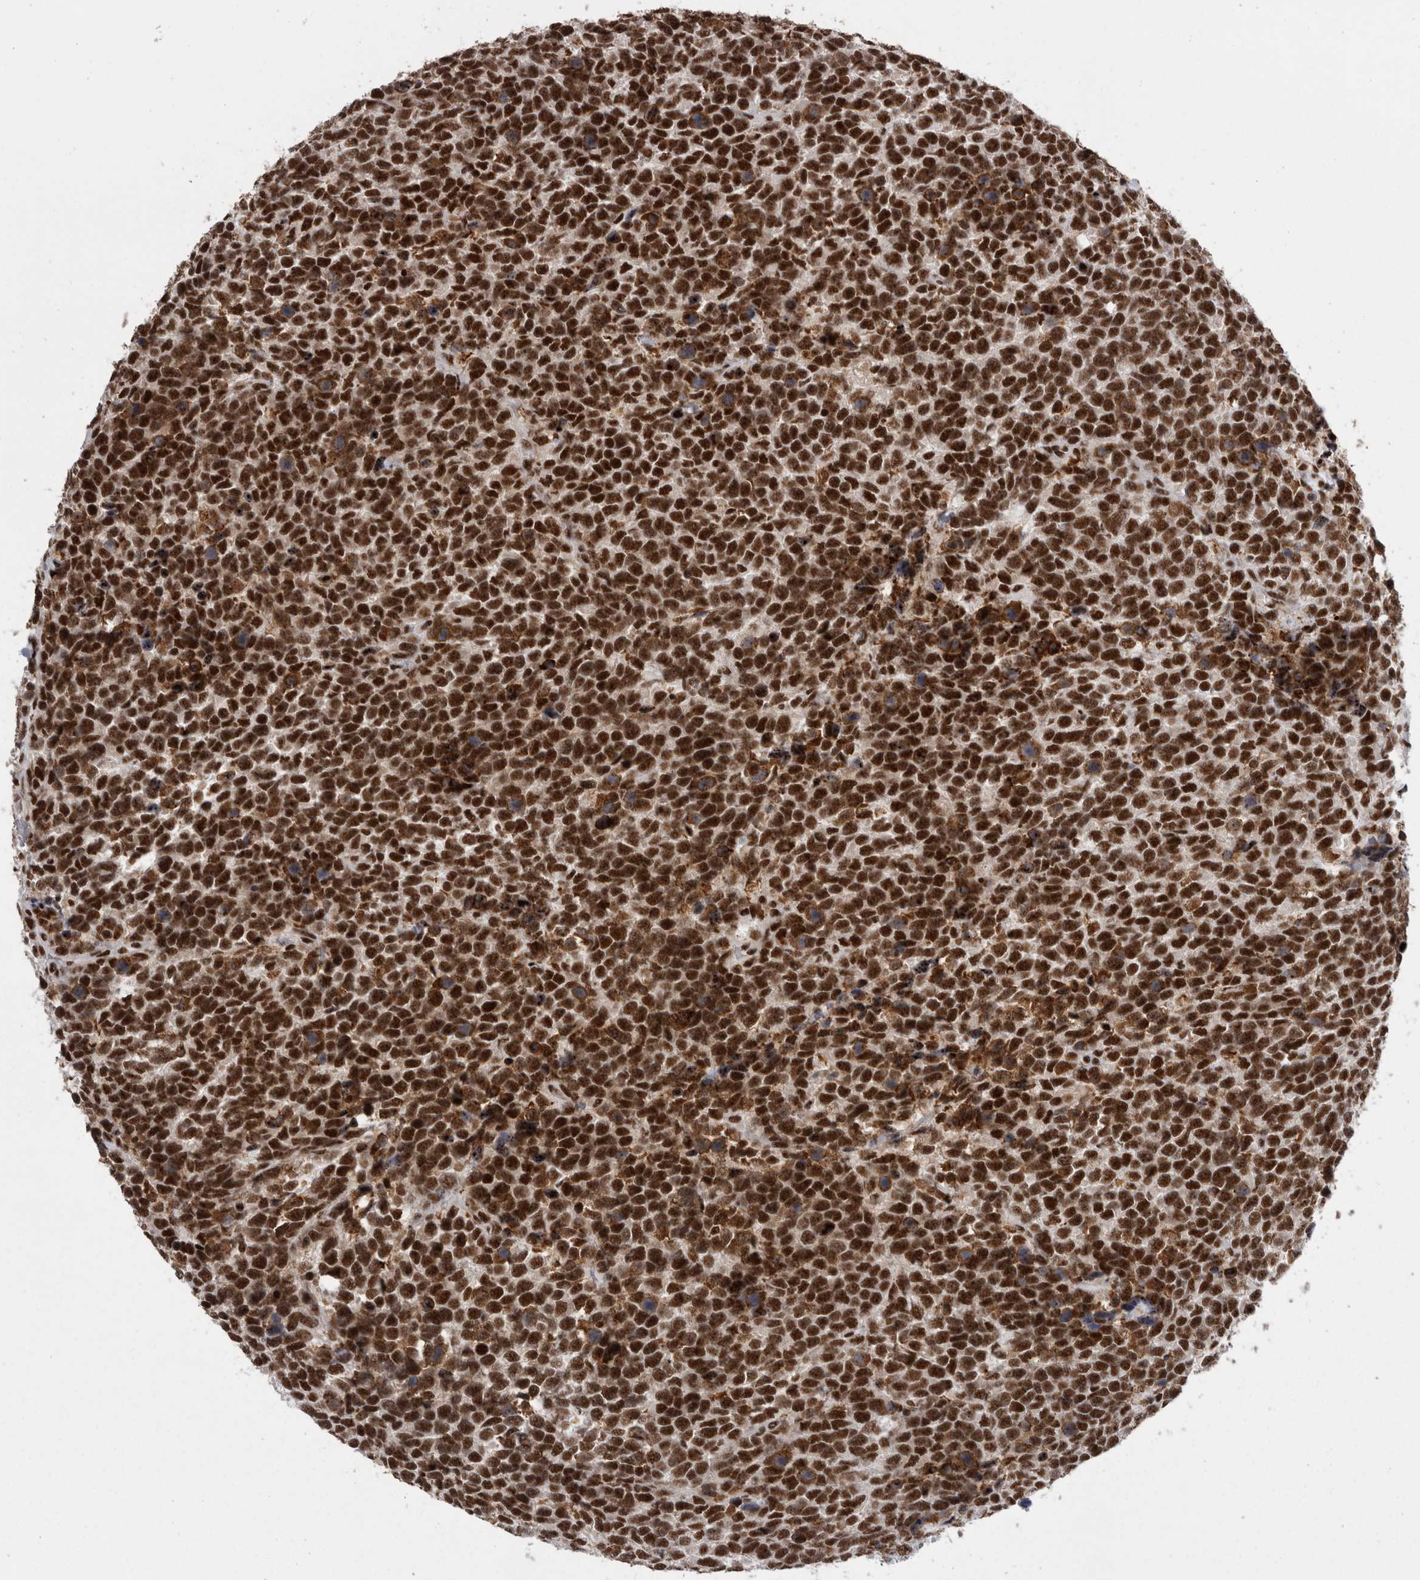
{"staining": {"intensity": "strong", "quantity": ">75%", "location": "nuclear"}, "tissue": "urothelial cancer", "cell_type": "Tumor cells", "image_type": "cancer", "snomed": [{"axis": "morphology", "description": "Urothelial carcinoma, High grade"}, {"axis": "topography", "description": "Urinary bladder"}], "caption": "A brown stain highlights strong nuclear positivity of a protein in urothelial cancer tumor cells. Using DAB (3,3'-diaminobenzidine) (brown) and hematoxylin (blue) stains, captured at high magnification using brightfield microscopy.", "gene": "SNRNP40", "patient": {"sex": "female", "age": 82}}